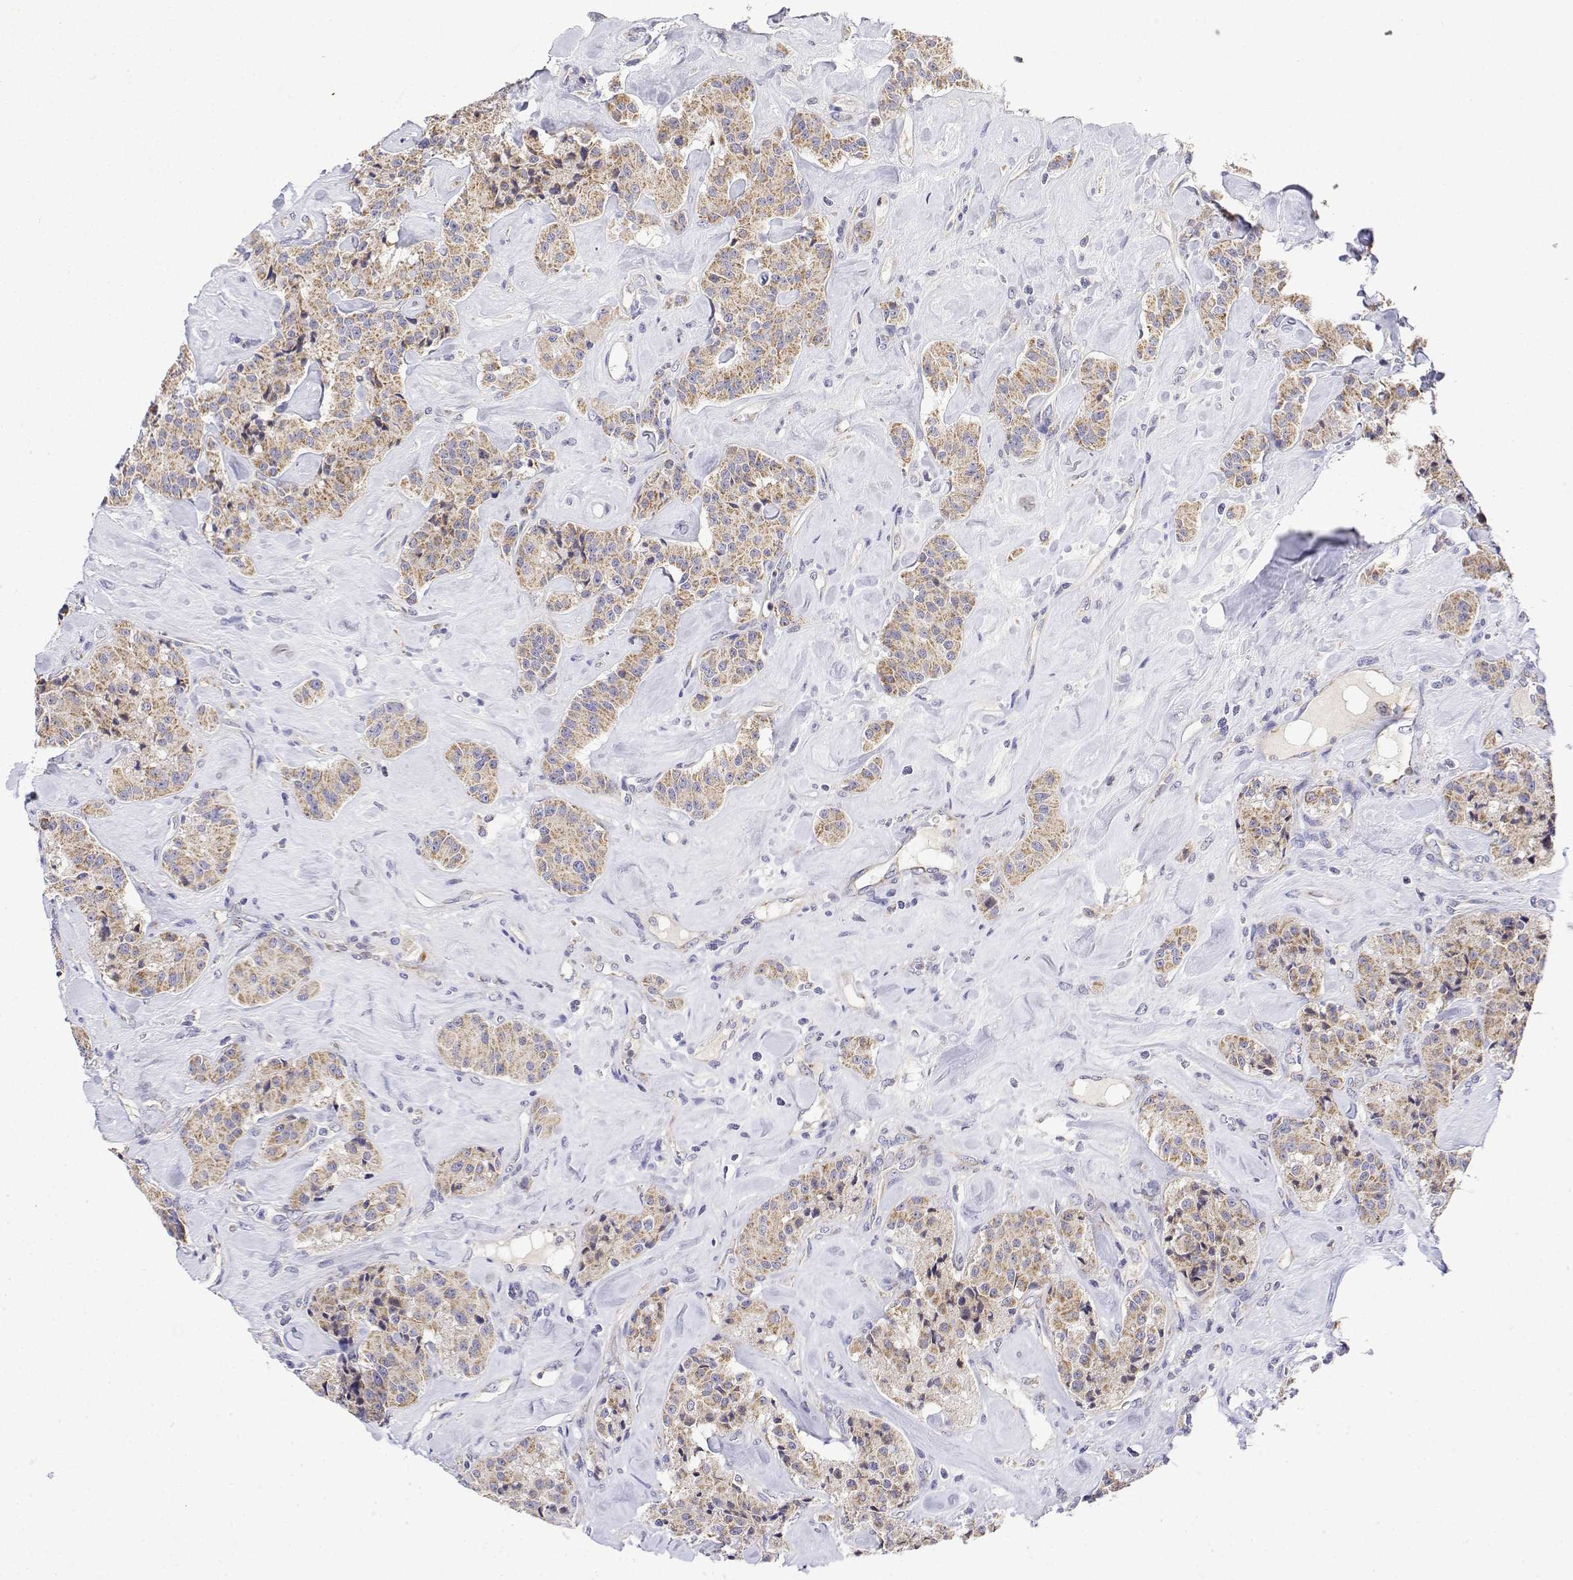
{"staining": {"intensity": "moderate", "quantity": ">75%", "location": "cytoplasmic/membranous"}, "tissue": "carcinoid", "cell_type": "Tumor cells", "image_type": "cancer", "snomed": [{"axis": "morphology", "description": "Carcinoid, malignant, NOS"}, {"axis": "topography", "description": "Pancreas"}], "caption": "IHC image of neoplastic tissue: carcinoid stained using IHC displays medium levels of moderate protein expression localized specifically in the cytoplasmic/membranous of tumor cells, appearing as a cytoplasmic/membranous brown color.", "gene": "GADD45GIP1", "patient": {"sex": "male", "age": 41}}